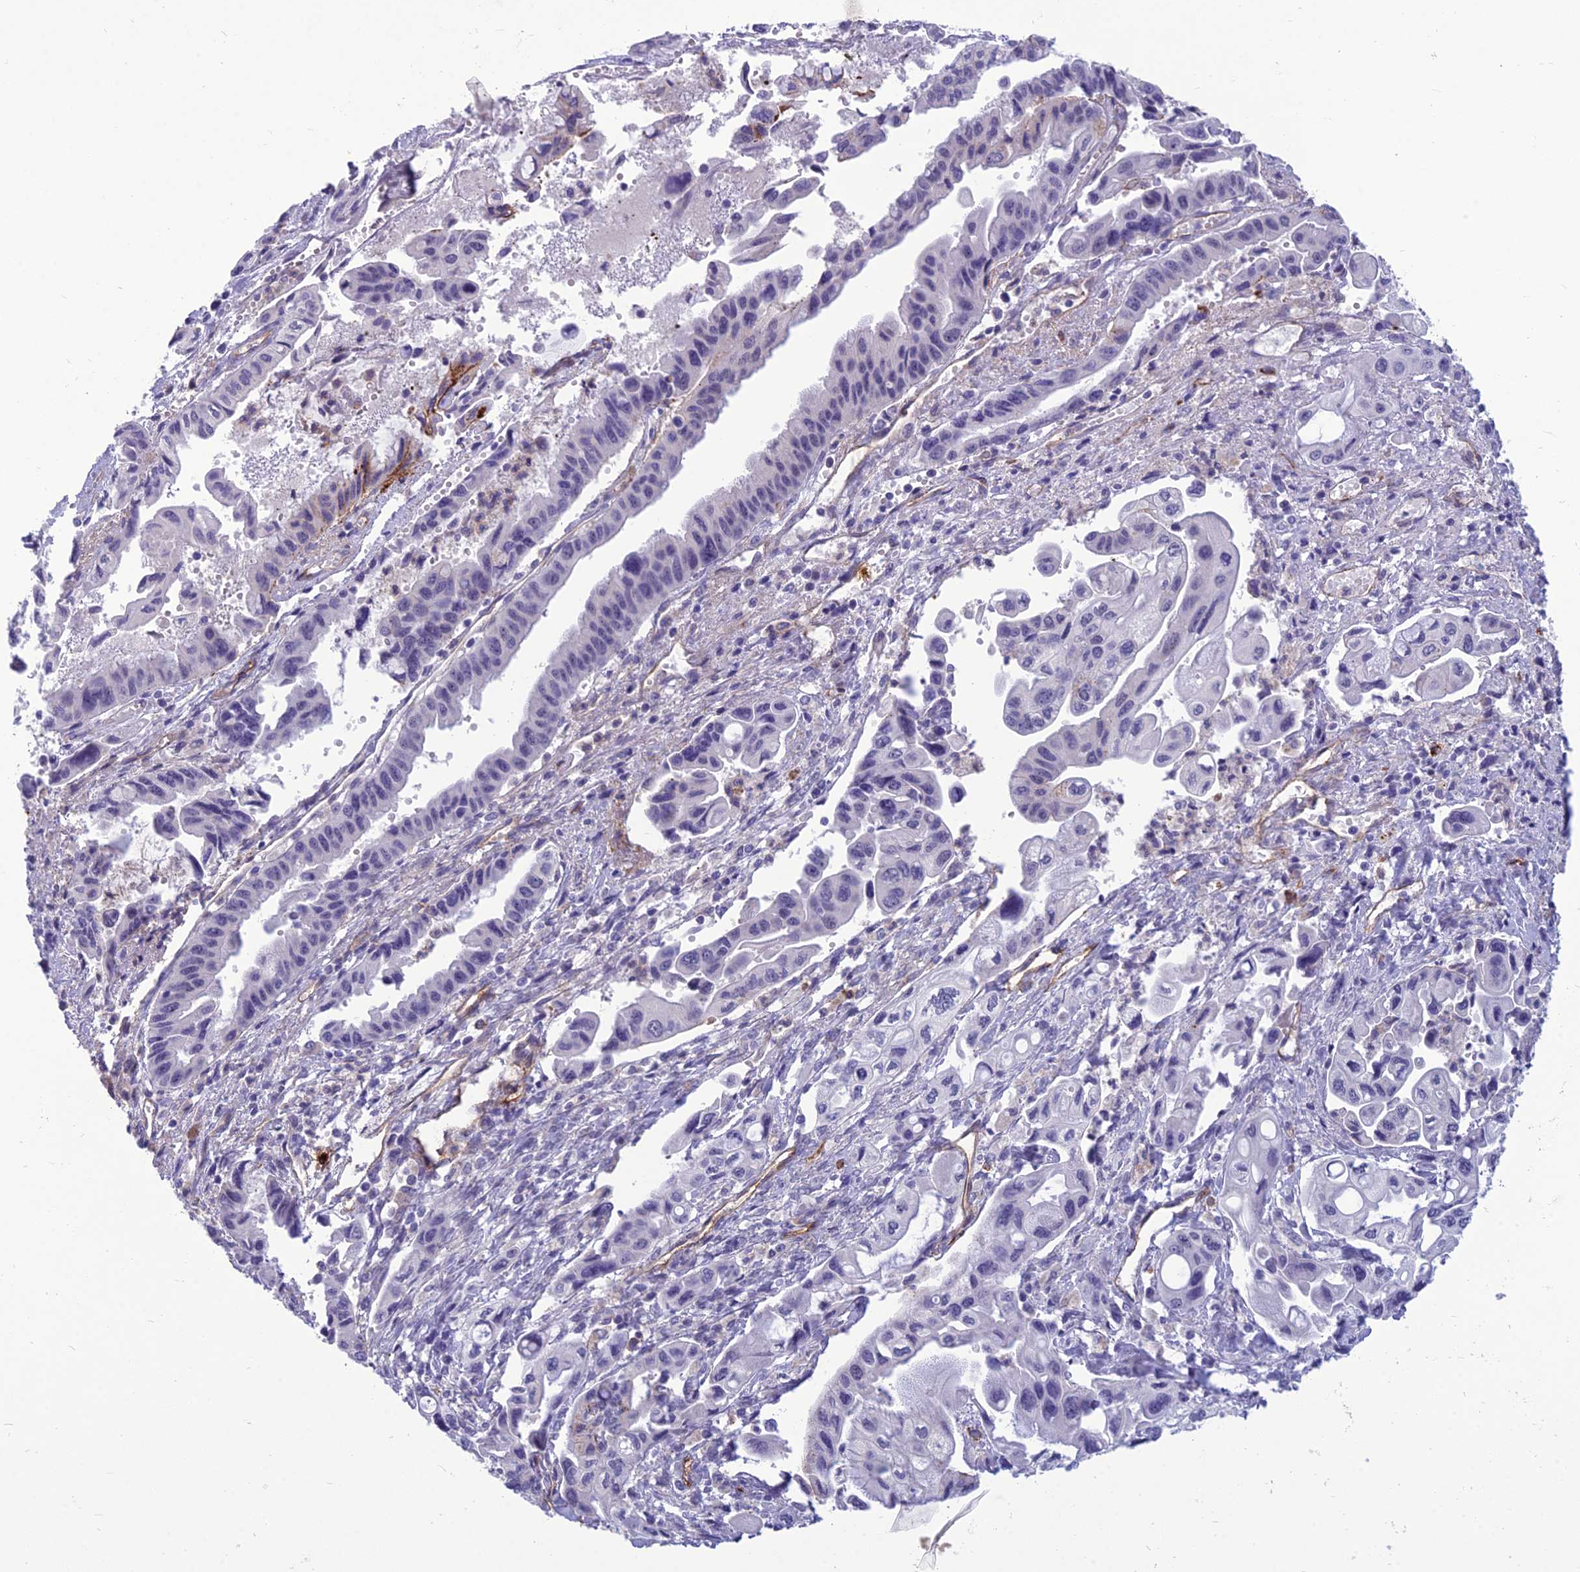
{"staining": {"intensity": "negative", "quantity": "none", "location": "none"}, "tissue": "pancreatic cancer", "cell_type": "Tumor cells", "image_type": "cancer", "snomed": [{"axis": "morphology", "description": "Adenocarcinoma, NOS"}, {"axis": "topography", "description": "Pancreas"}], "caption": "Tumor cells are negative for protein expression in human pancreatic cancer (adenocarcinoma).", "gene": "BBS7", "patient": {"sex": "female", "age": 50}}